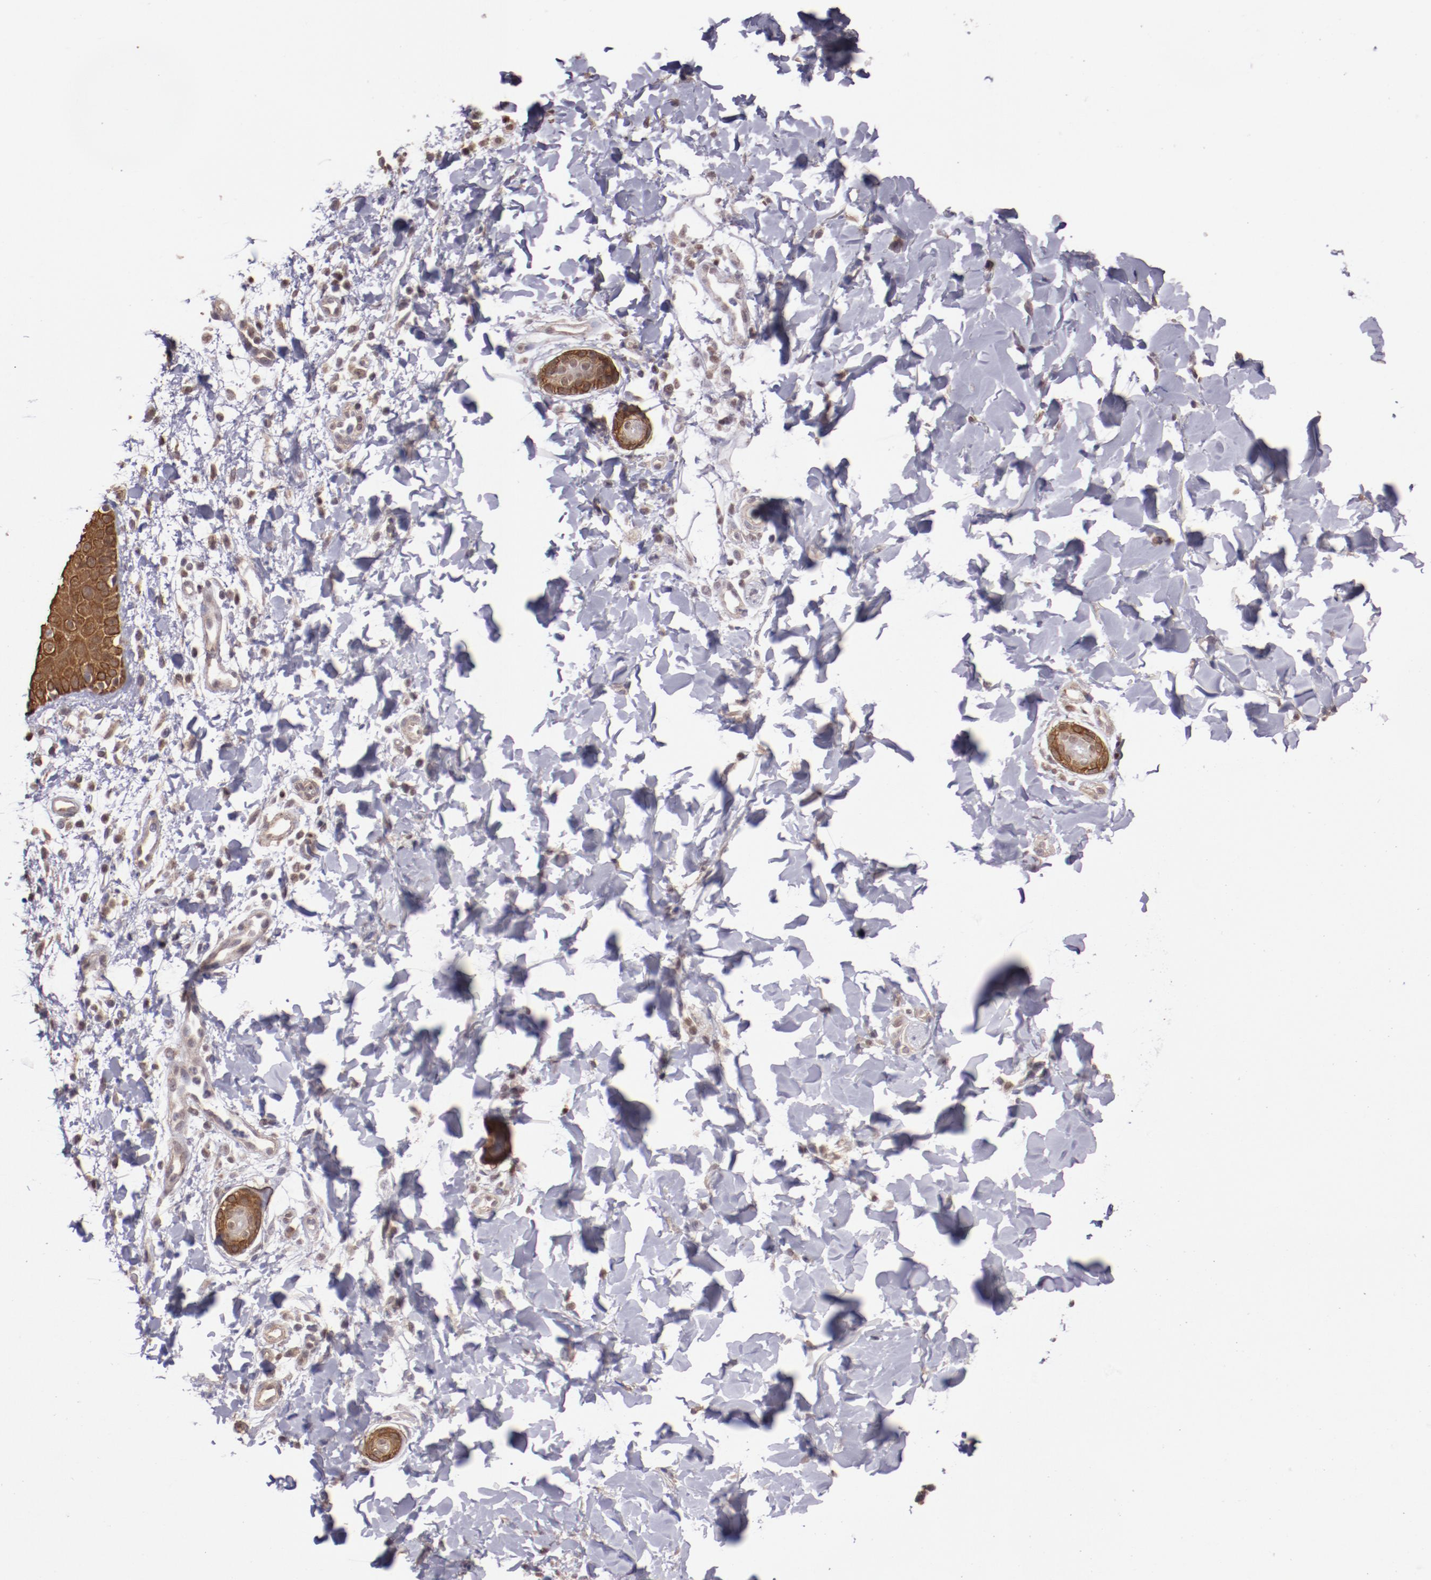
{"staining": {"intensity": "strong", "quantity": ">75%", "location": "cytoplasmic/membranous"}, "tissue": "skin", "cell_type": "Epidermal cells", "image_type": "normal", "snomed": [{"axis": "morphology", "description": "Normal tissue, NOS"}, {"axis": "morphology", "description": "Inflammation, NOS"}, {"axis": "topography", "description": "Soft tissue"}, {"axis": "topography", "description": "Anal"}], "caption": "High-magnification brightfield microscopy of unremarkable skin stained with DAB (3,3'-diaminobenzidine) (brown) and counterstained with hematoxylin (blue). epidermal cells exhibit strong cytoplasmic/membranous positivity is present in about>75% of cells.", "gene": "ELF1", "patient": {"sex": "female", "age": 15}}